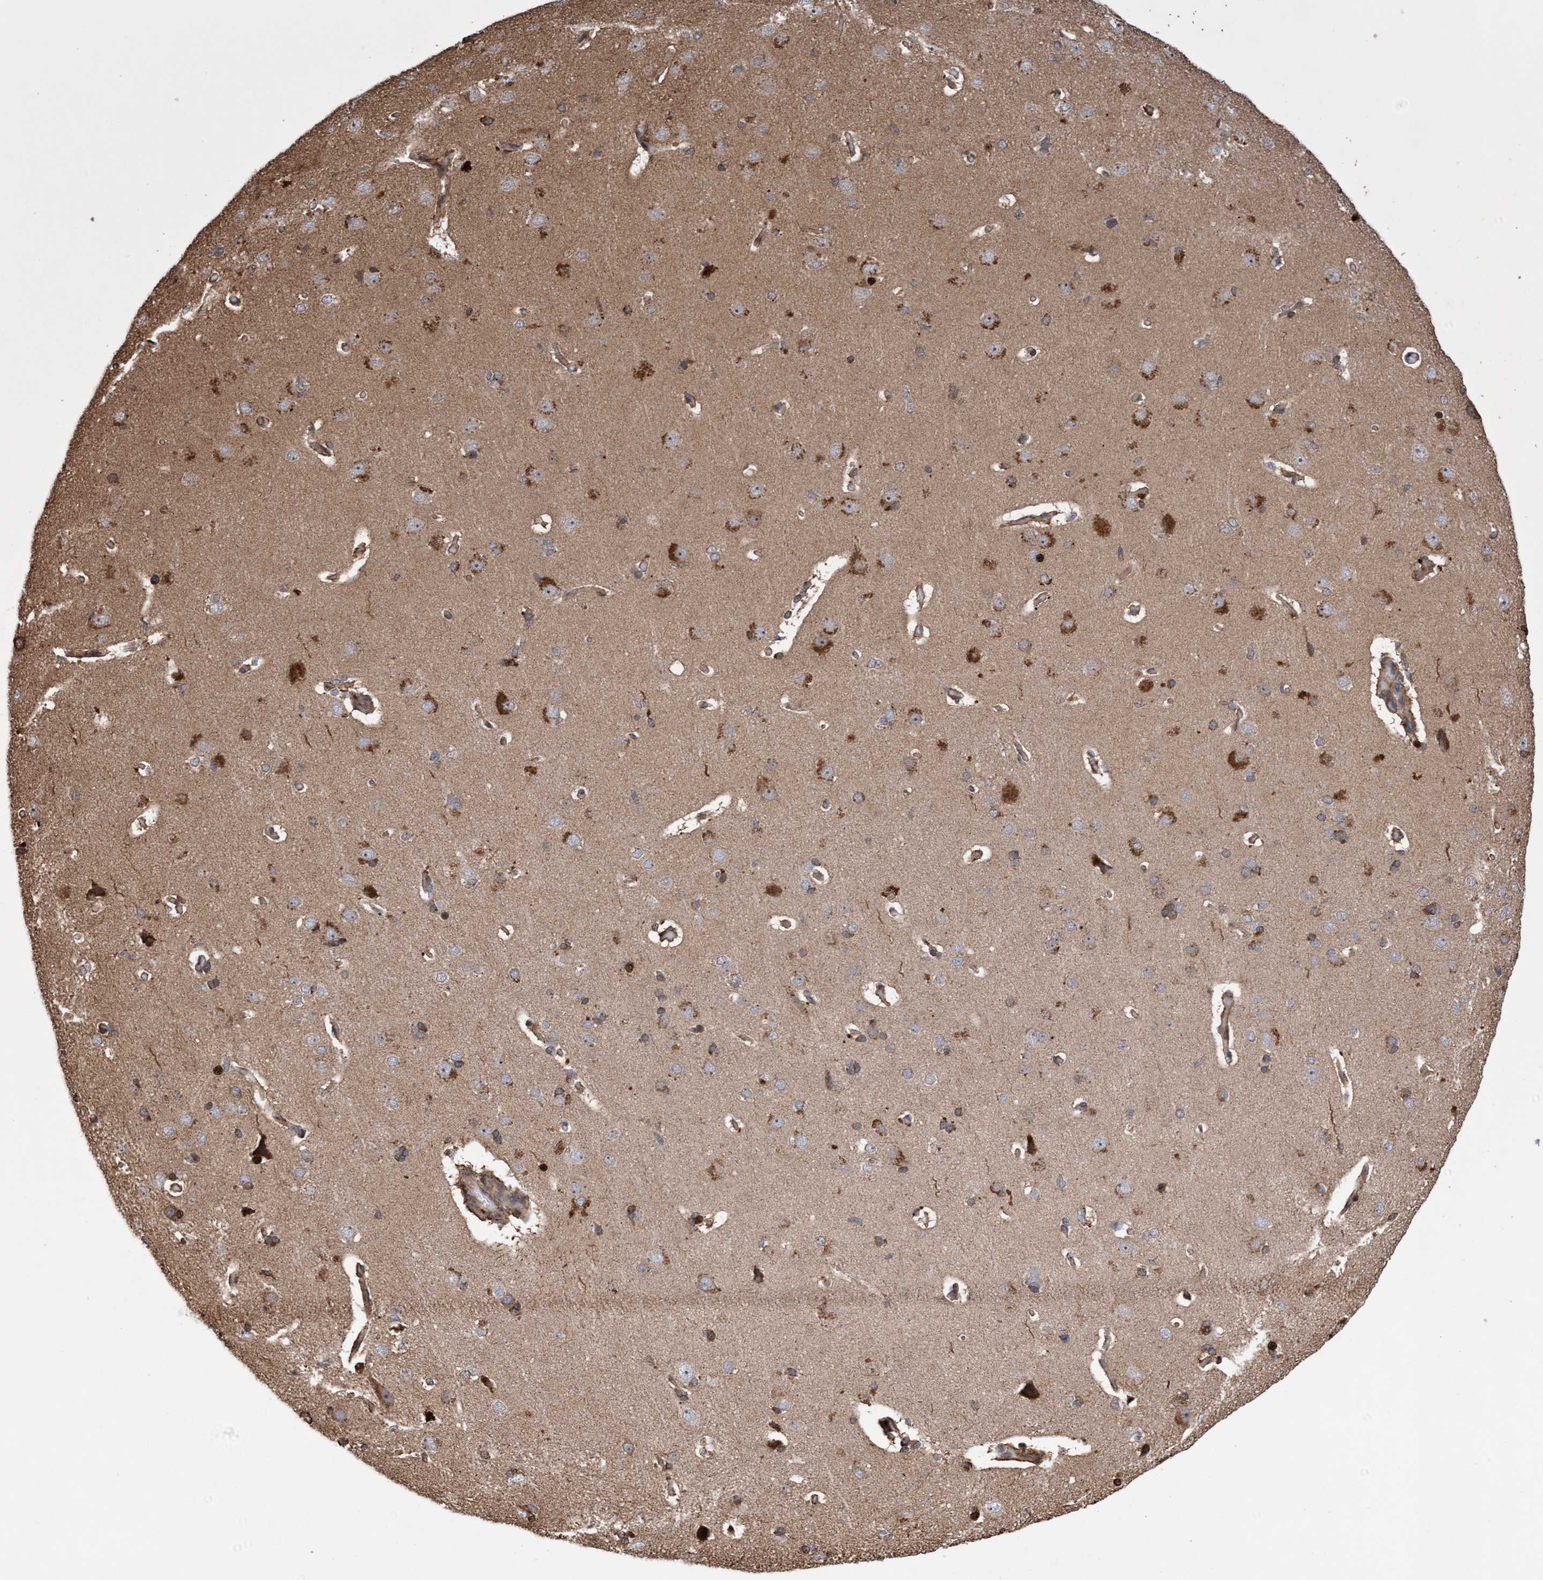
{"staining": {"intensity": "moderate", "quantity": ">75%", "location": "cytoplasmic/membranous"}, "tissue": "cerebral cortex", "cell_type": "Endothelial cells", "image_type": "normal", "snomed": [{"axis": "morphology", "description": "Normal tissue, NOS"}, {"axis": "topography", "description": "Cerebral cortex"}], "caption": "Endothelial cells demonstrate medium levels of moderate cytoplasmic/membranous staining in approximately >75% of cells in normal cerebral cortex. (Stains: DAB in brown, nuclei in blue, Microscopy: brightfield microscopy at high magnification).", "gene": "PECR", "patient": {"sex": "male", "age": 62}}